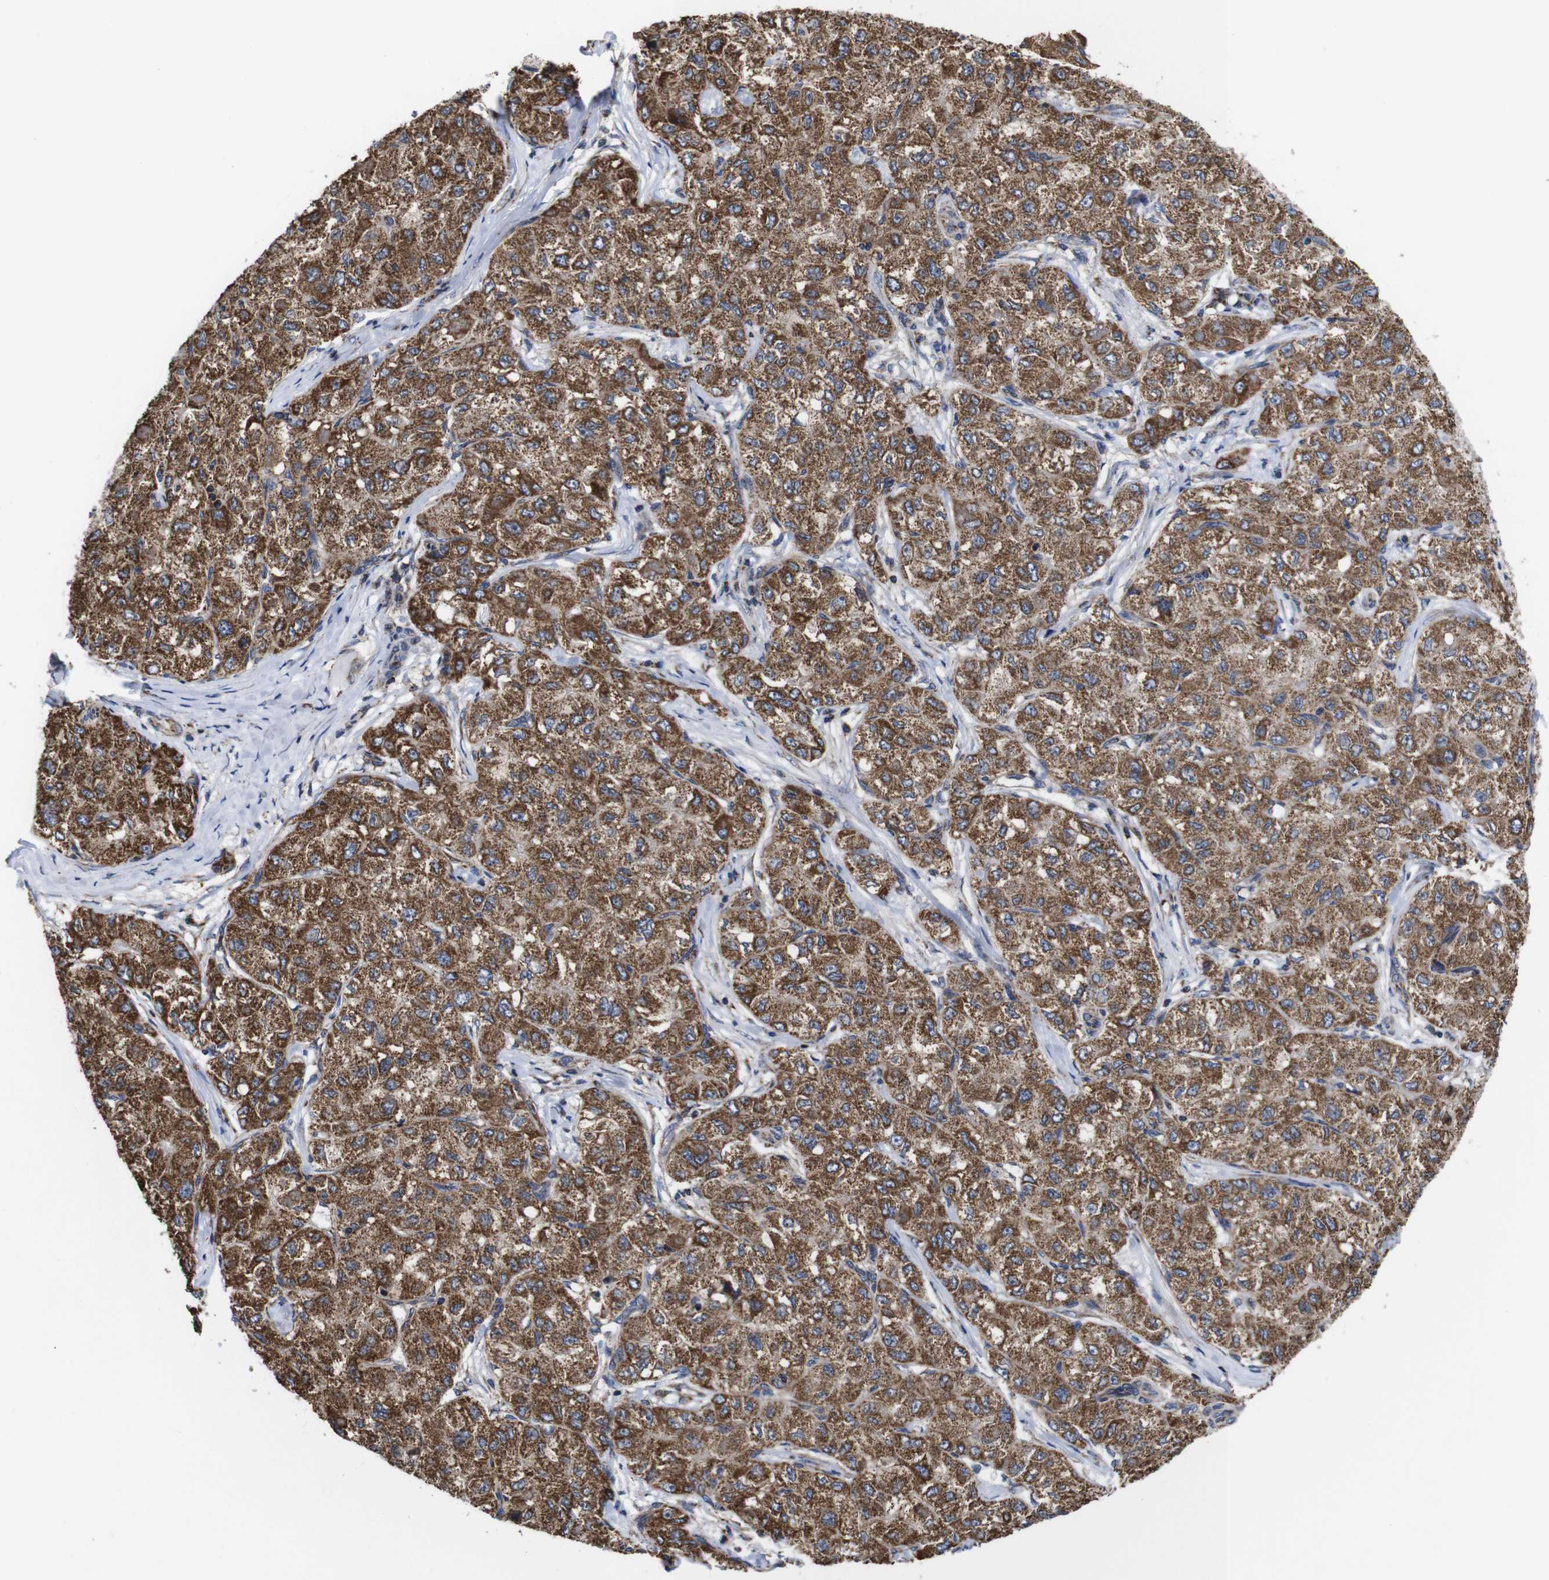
{"staining": {"intensity": "strong", "quantity": ">75%", "location": "cytoplasmic/membranous"}, "tissue": "liver cancer", "cell_type": "Tumor cells", "image_type": "cancer", "snomed": [{"axis": "morphology", "description": "Carcinoma, Hepatocellular, NOS"}, {"axis": "topography", "description": "Liver"}], "caption": "Immunohistochemistry (IHC) histopathology image of neoplastic tissue: human liver cancer stained using immunohistochemistry (IHC) exhibits high levels of strong protein expression localized specifically in the cytoplasmic/membranous of tumor cells, appearing as a cytoplasmic/membranous brown color.", "gene": "C17orf80", "patient": {"sex": "male", "age": 80}}